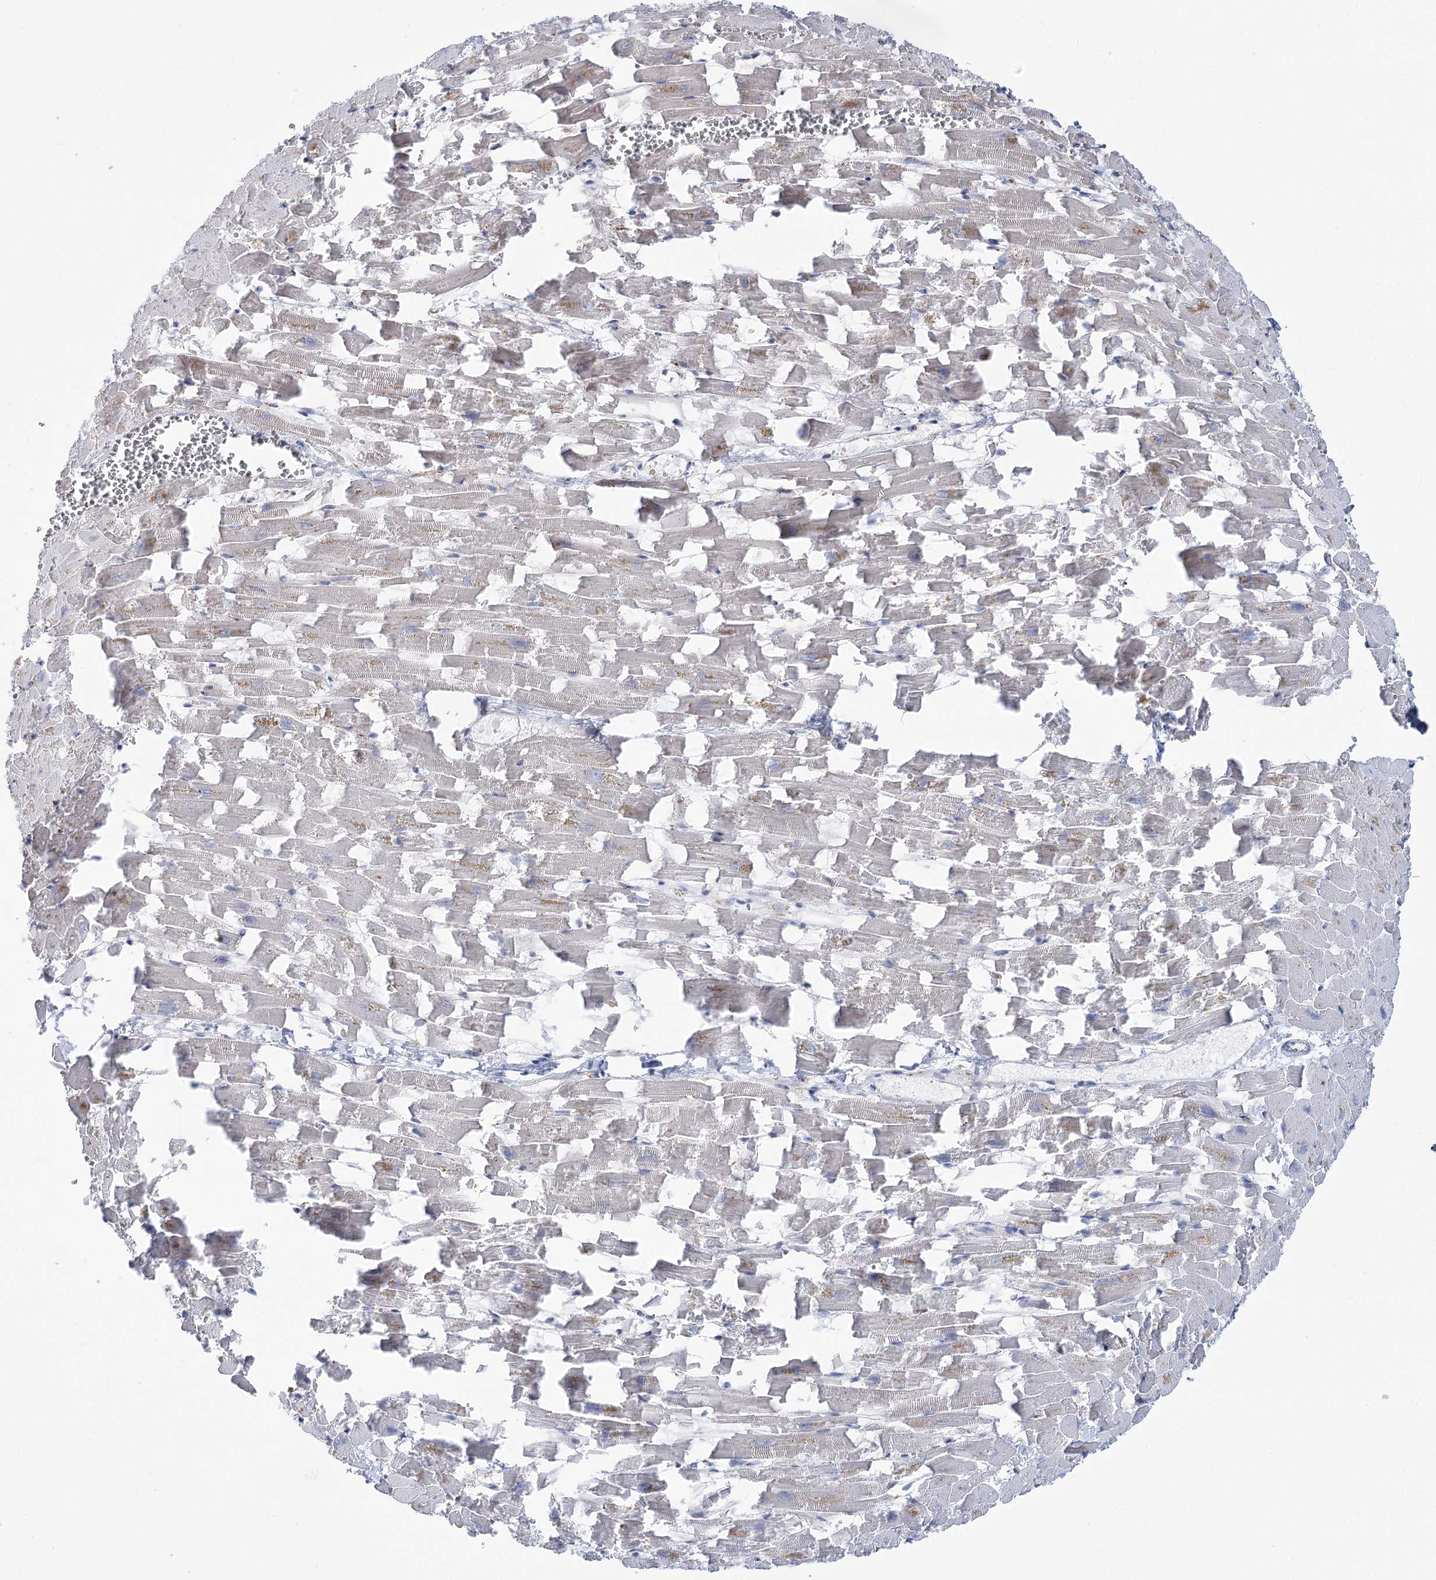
{"staining": {"intensity": "weak", "quantity": "25%-75%", "location": "cytoplasmic/membranous"}, "tissue": "heart muscle", "cell_type": "Cardiomyocytes", "image_type": "normal", "snomed": [{"axis": "morphology", "description": "Normal tissue, NOS"}, {"axis": "topography", "description": "Heart"}], "caption": "The immunohistochemical stain labels weak cytoplasmic/membranous positivity in cardiomyocytes of benign heart muscle. (brown staining indicates protein expression, while blue staining denotes nuclei).", "gene": "TMEM165", "patient": {"sex": "female", "age": 64}}